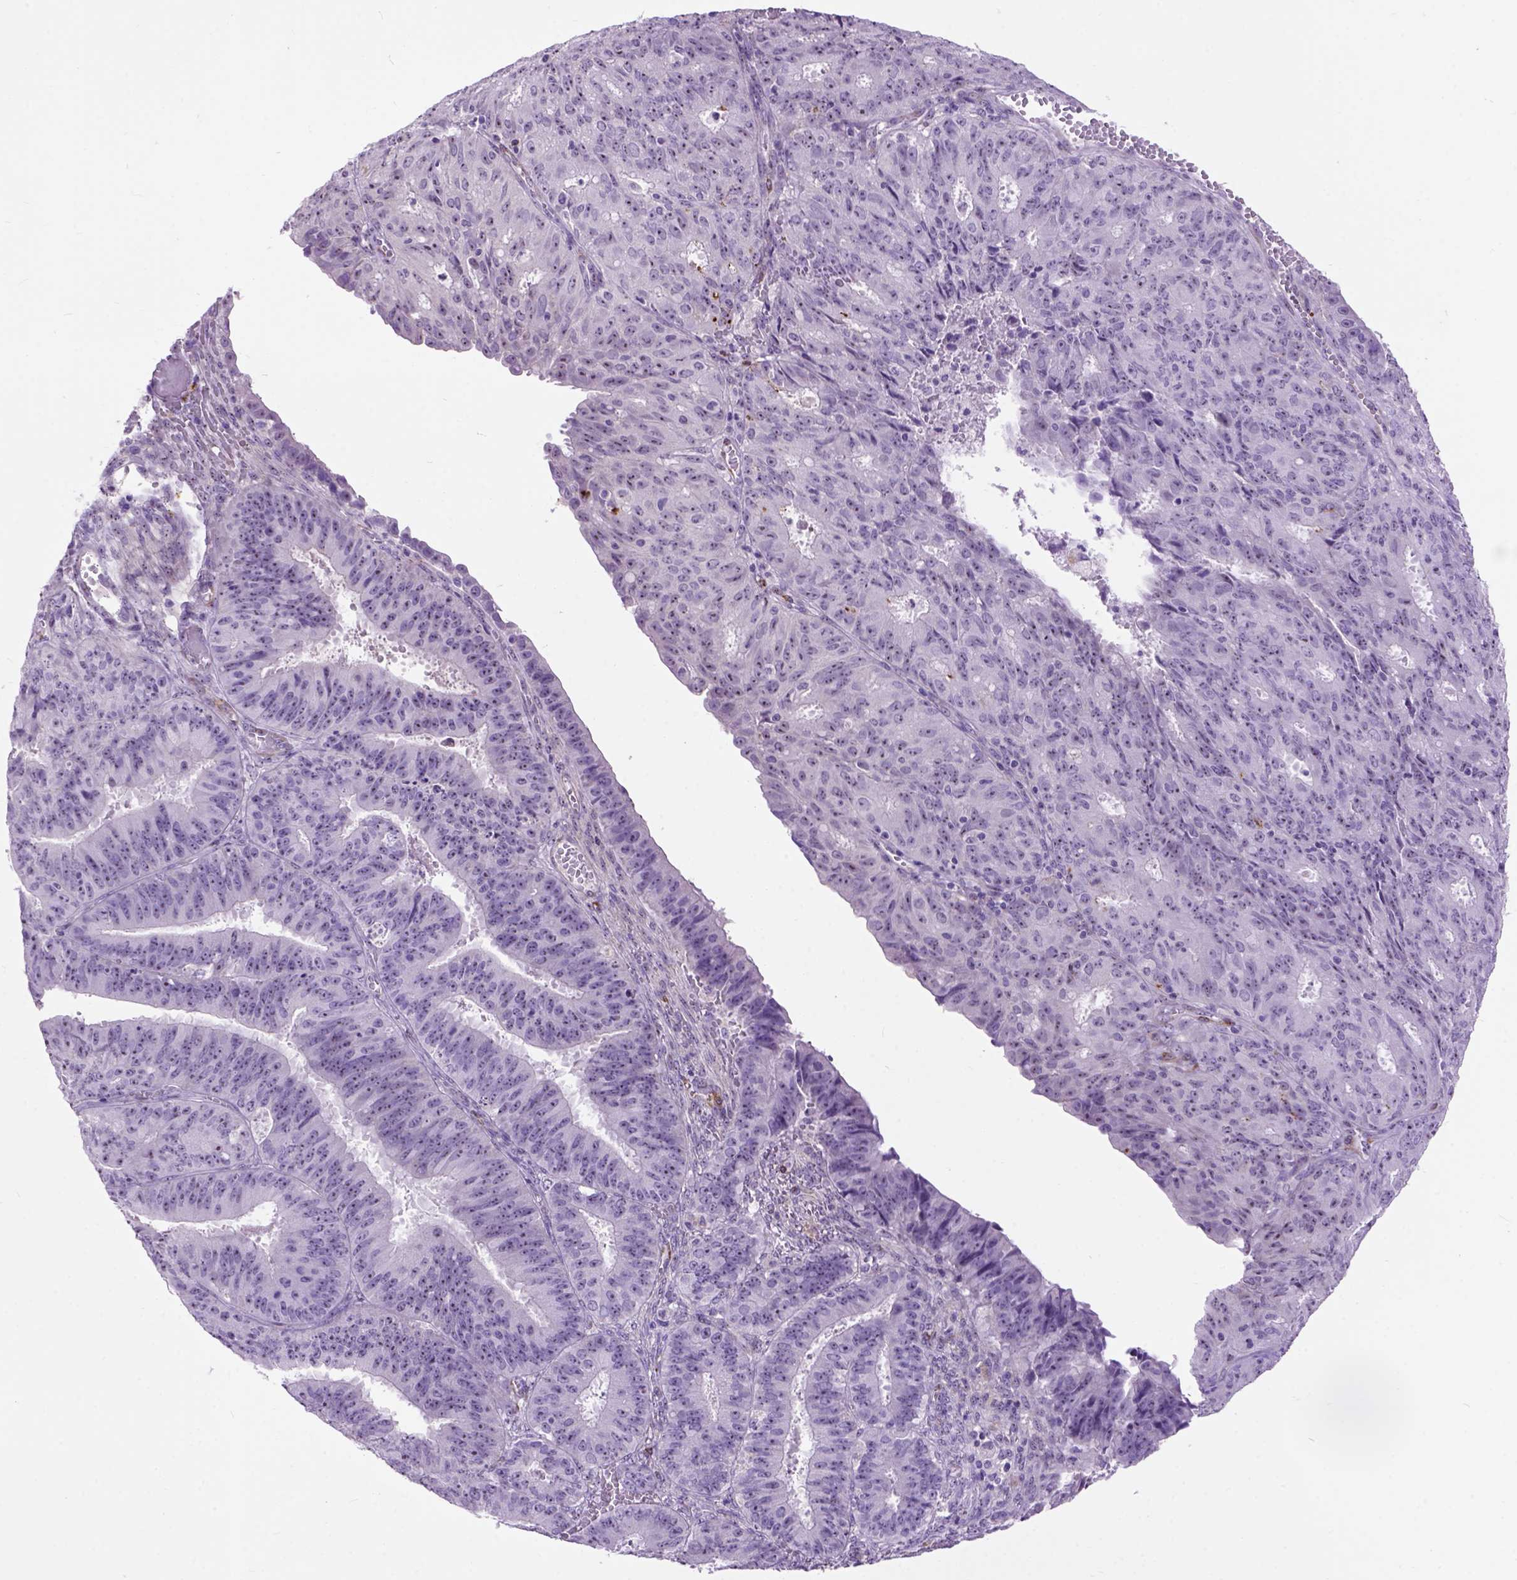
{"staining": {"intensity": "strong", "quantity": "<25%", "location": "cytoplasmic/membranous"}, "tissue": "ovarian cancer", "cell_type": "Tumor cells", "image_type": "cancer", "snomed": [{"axis": "morphology", "description": "Carcinoma, endometroid"}, {"axis": "topography", "description": "Ovary"}], "caption": "Immunohistochemical staining of ovarian cancer (endometroid carcinoma) demonstrates medium levels of strong cytoplasmic/membranous protein positivity in about <25% of tumor cells.", "gene": "MAPT", "patient": {"sex": "female", "age": 42}}